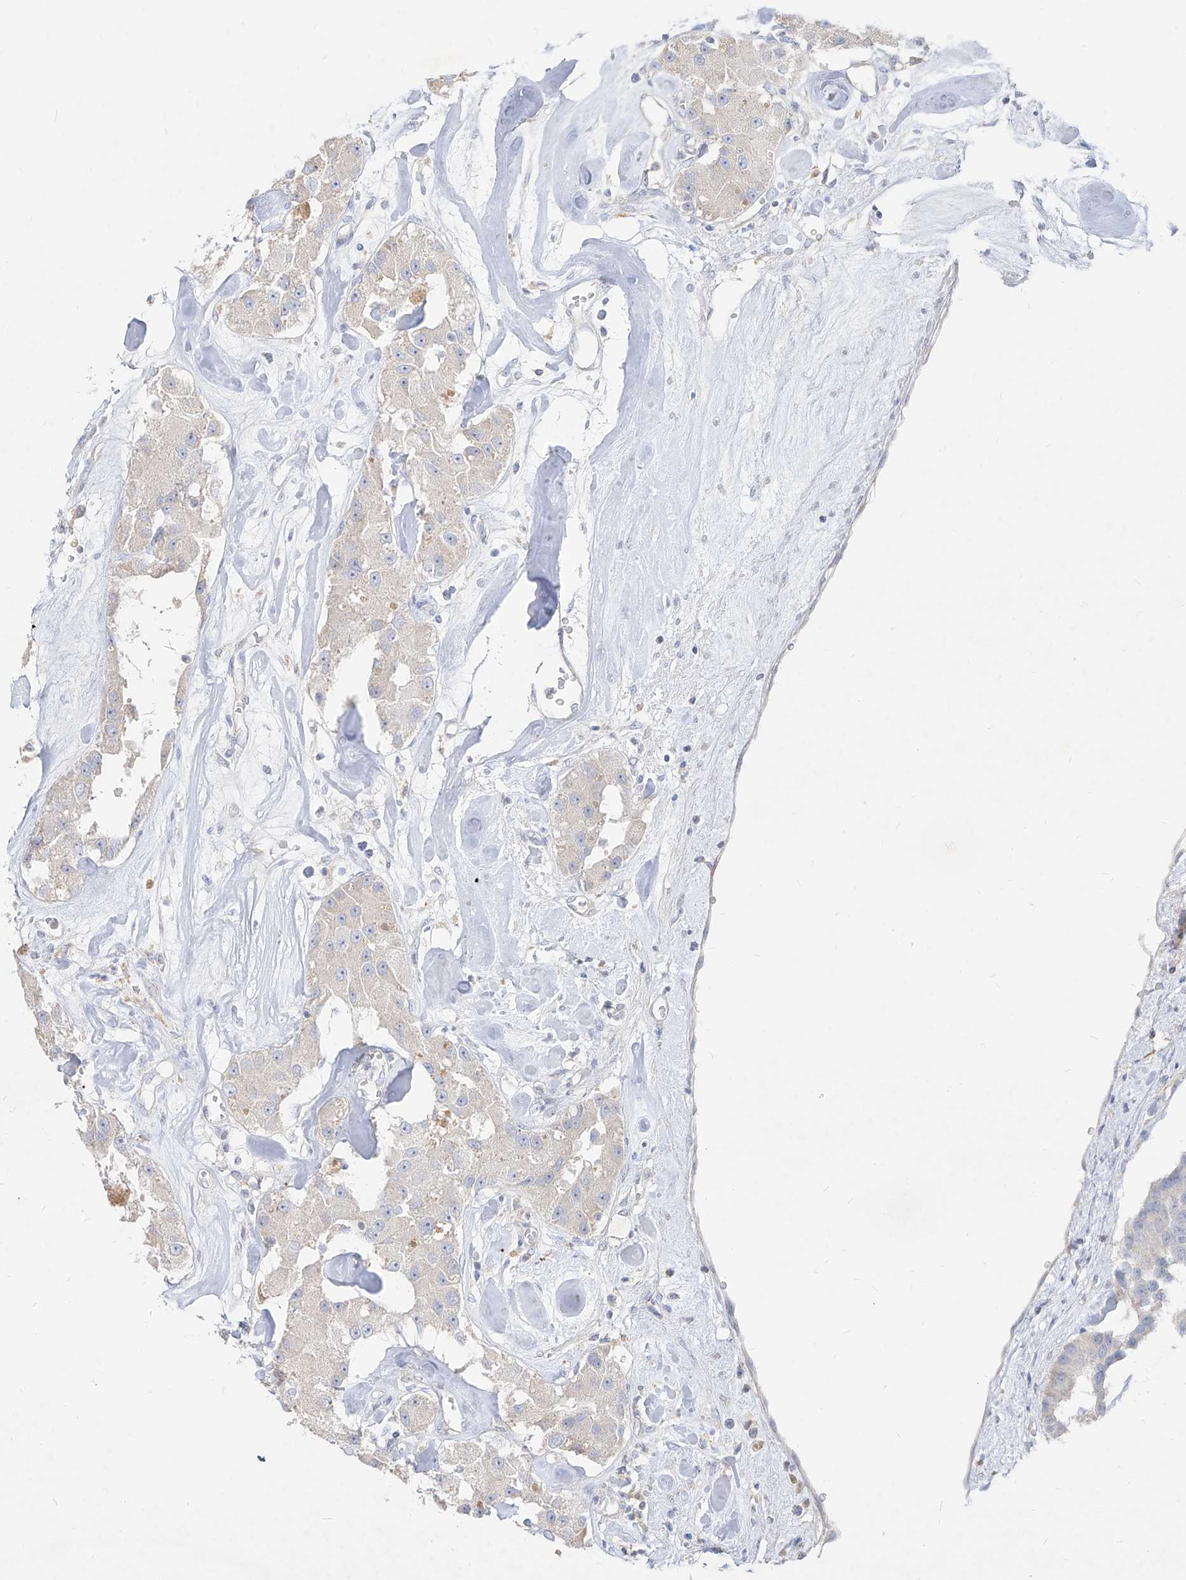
{"staining": {"intensity": "negative", "quantity": "none", "location": "none"}, "tissue": "carcinoid", "cell_type": "Tumor cells", "image_type": "cancer", "snomed": [{"axis": "morphology", "description": "Carcinoid, malignant, NOS"}, {"axis": "topography", "description": "Pancreas"}], "caption": "High power microscopy histopathology image of an immunohistochemistry (IHC) histopathology image of malignant carcinoid, revealing no significant positivity in tumor cells.", "gene": "RBFOX3", "patient": {"sex": "male", "age": 41}}